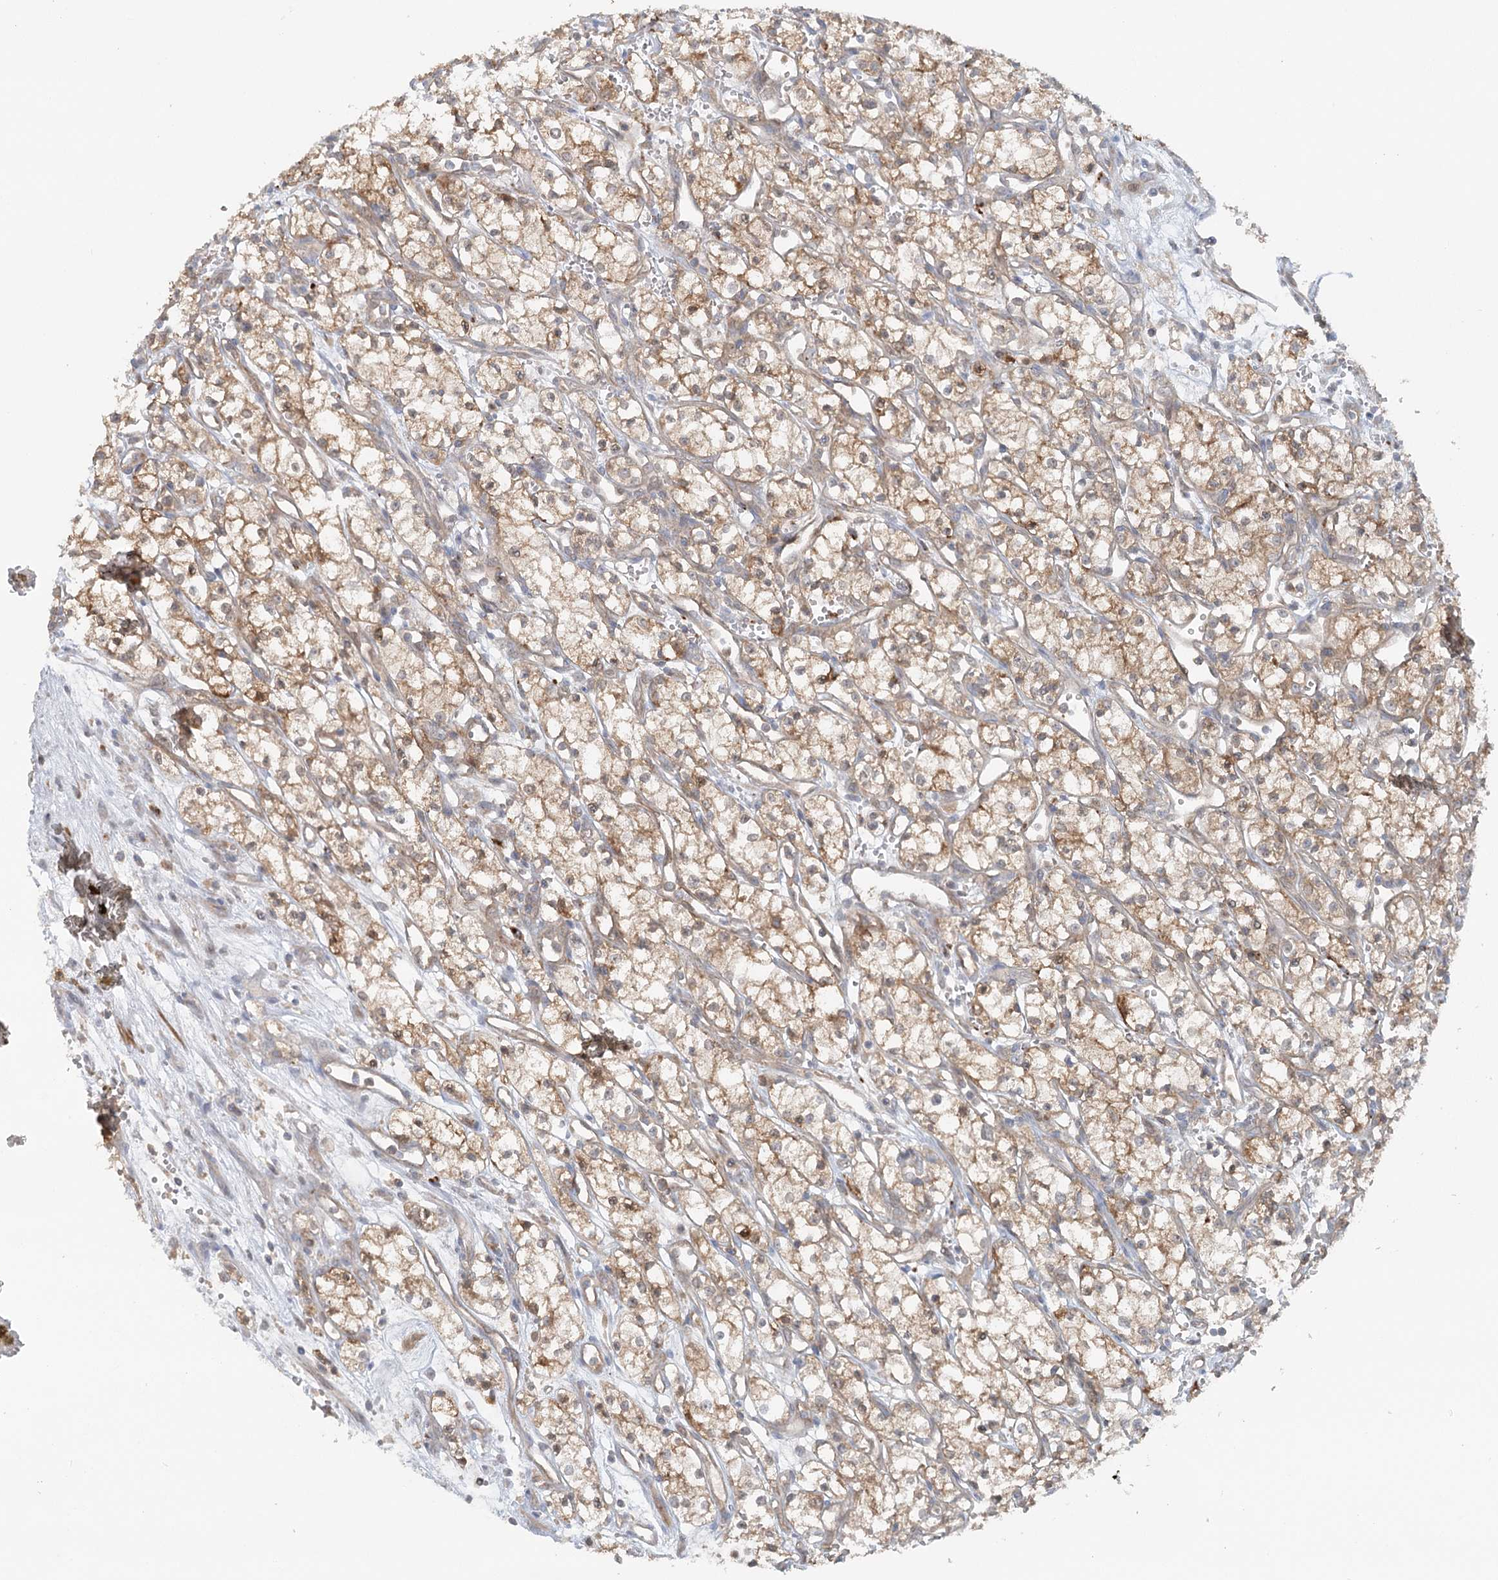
{"staining": {"intensity": "moderate", "quantity": ">75%", "location": "cytoplasmic/membranous"}, "tissue": "renal cancer", "cell_type": "Tumor cells", "image_type": "cancer", "snomed": [{"axis": "morphology", "description": "Adenocarcinoma, NOS"}, {"axis": "topography", "description": "Kidney"}], "caption": "Human renal adenocarcinoma stained for a protein (brown) reveals moderate cytoplasmic/membranous positive positivity in approximately >75% of tumor cells.", "gene": "GBE1", "patient": {"sex": "male", "age": 59}}